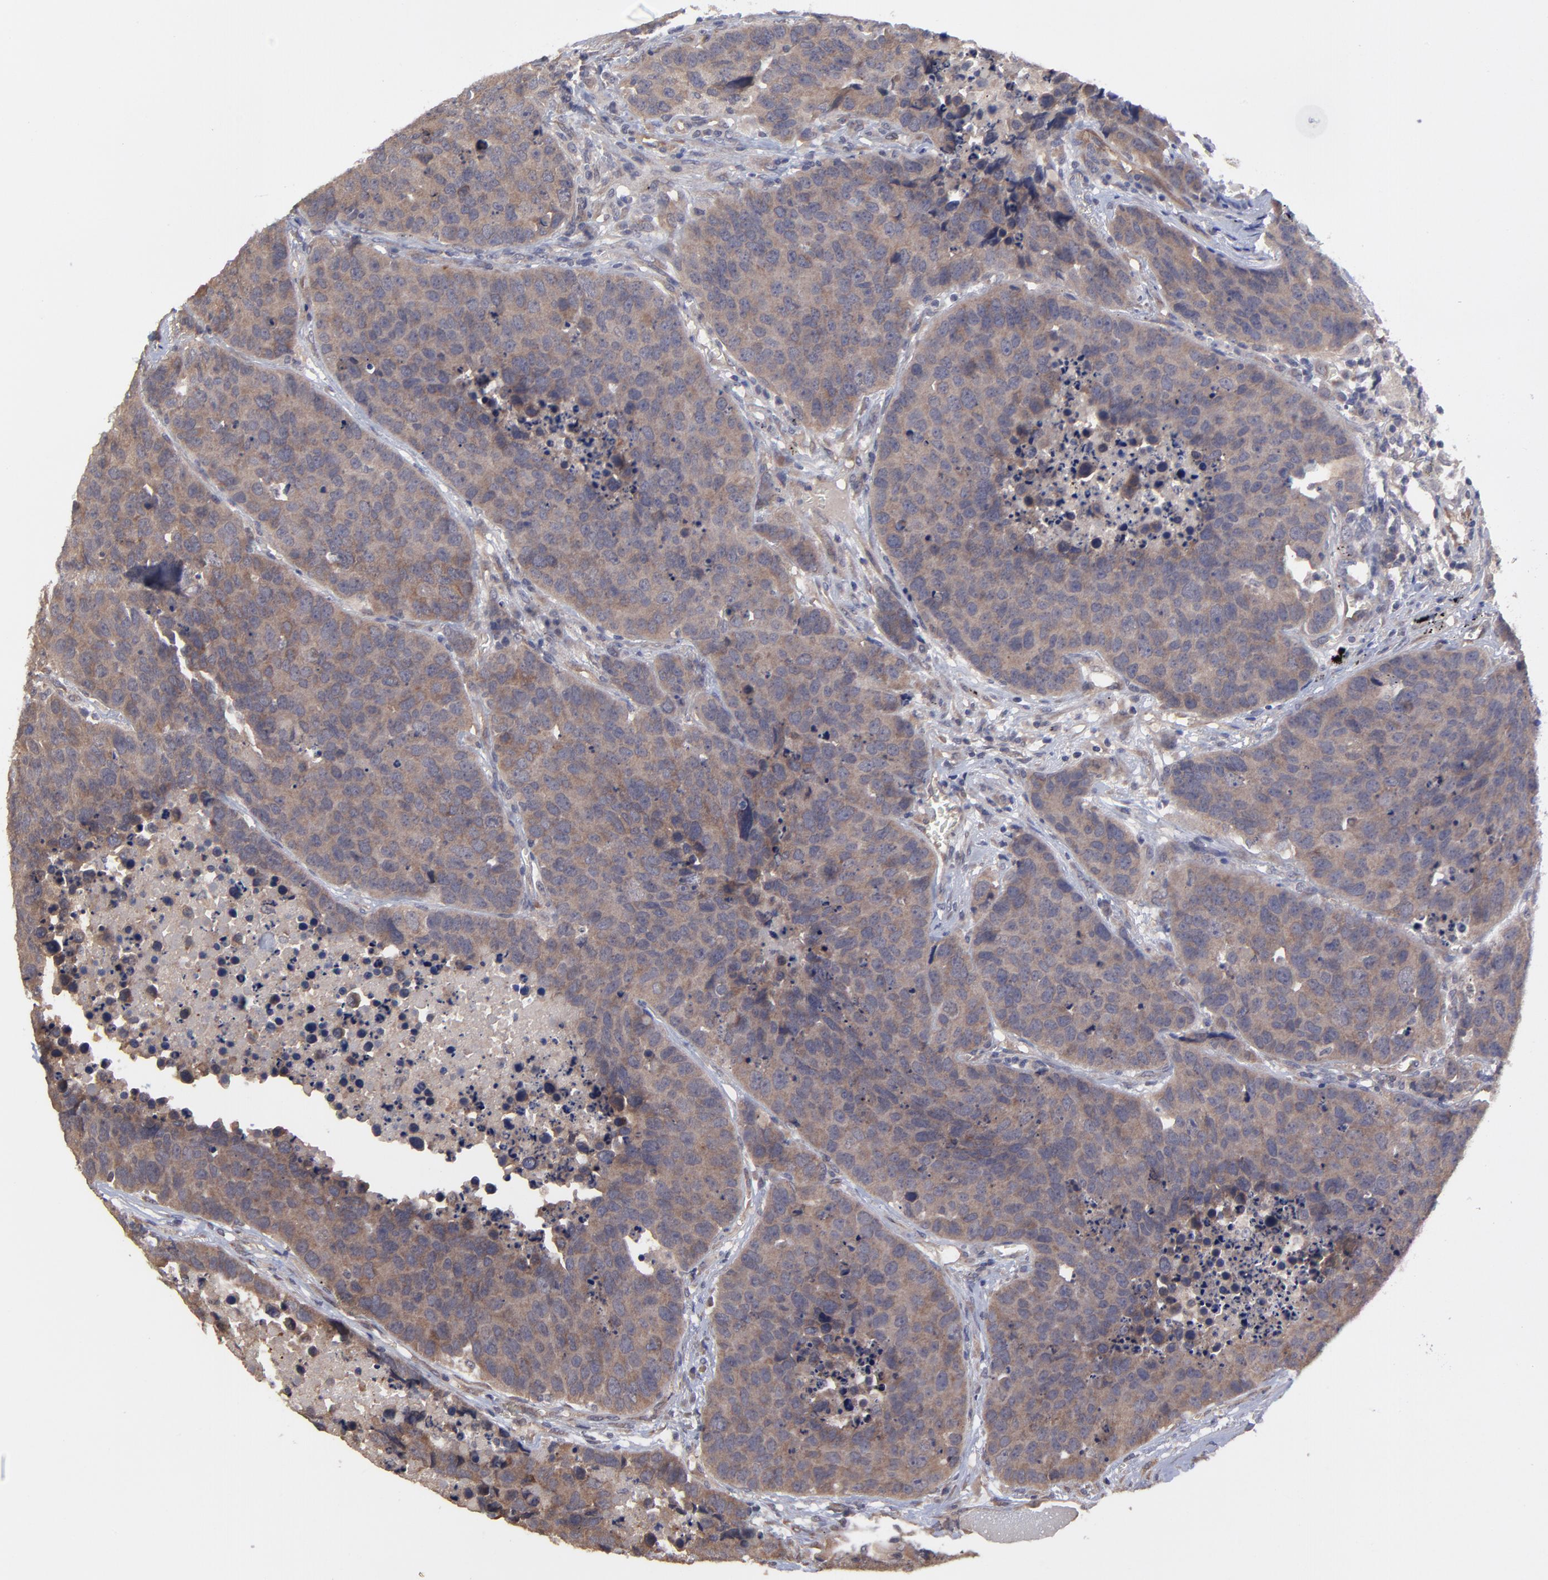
{"staining": {"intensity": "moderate", "quantity": ">75%", "location": "cytoplasmic/membranous"}, "tissue": "carcinoid", "cell_type": "Tumor cells", "image_type": "cancer", "snomed": [{"axis": "morphology", "description": "Carcinoid, malignant, NOS"}, {"axis": "topography", "description": "Lung"}], "caption": "Immunohistochemistry (IHC) histopathology image of human carcinoid stained for a protein (brown), which exhibits medium levels of moderate cytoplasmic/membranous staining in approximately >75% of tumor cells.", "gene": "ZNF780B", "patient": {"sex": "male", "age": 60}}